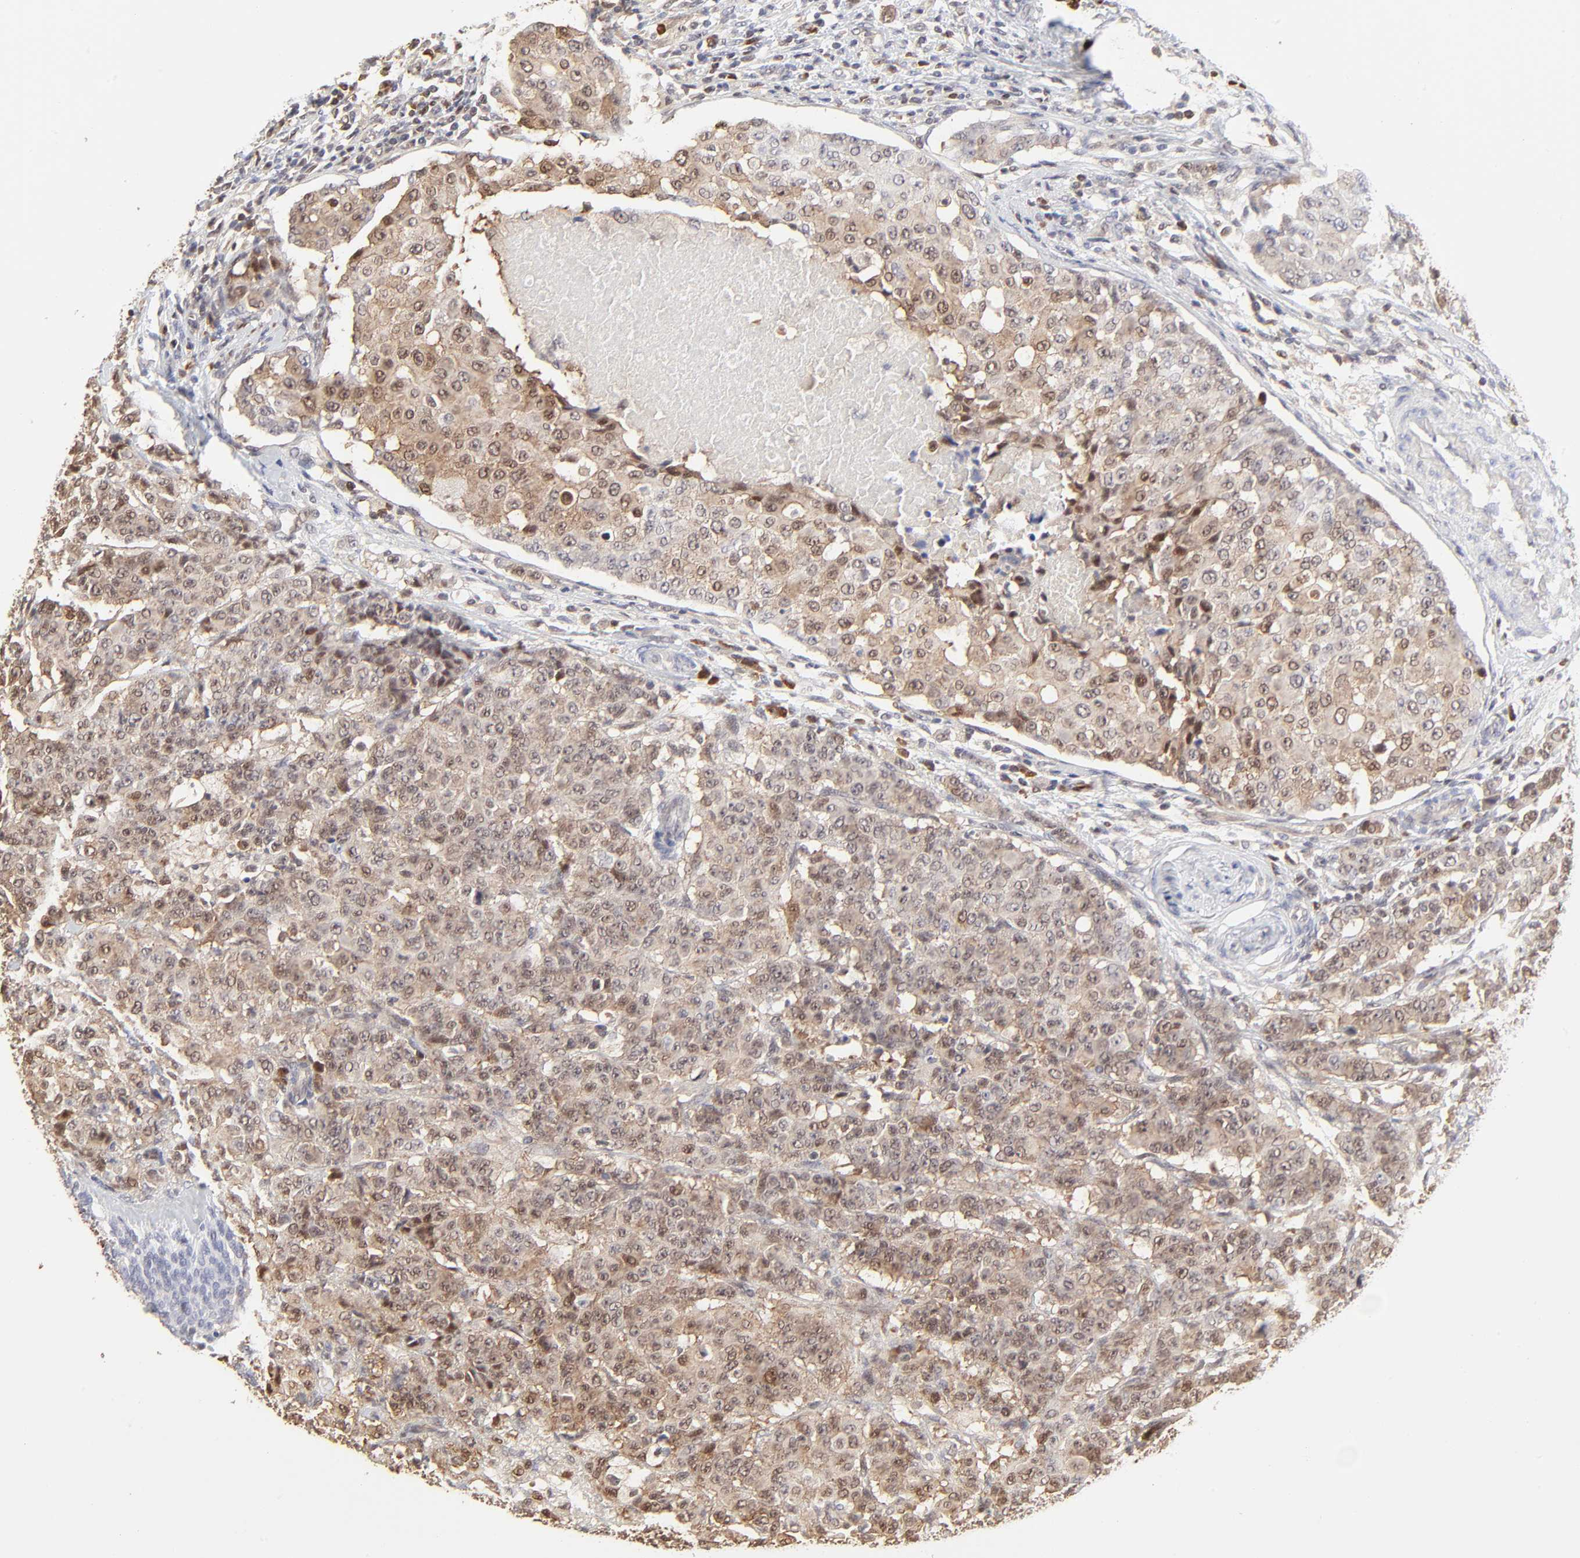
{"staining": {"intensity": "weak", "quantity": "25%-75%", "location": "cytoplasmic/membranous,nuclear"}, "tissue": "breast cancer", "cell_type": "Tumor cells", "image_type": "cancer", "snomed": [{"axis": "morphology", "description": "Duct carcinoma"}, {"axis": "topography", "description": "Breast"}], "caption": "Breast cancer stained with a protein marker displays weak staining in tumor cells.", "gene": "CASP3", "patient": {"sex": "female", "age": 40}}